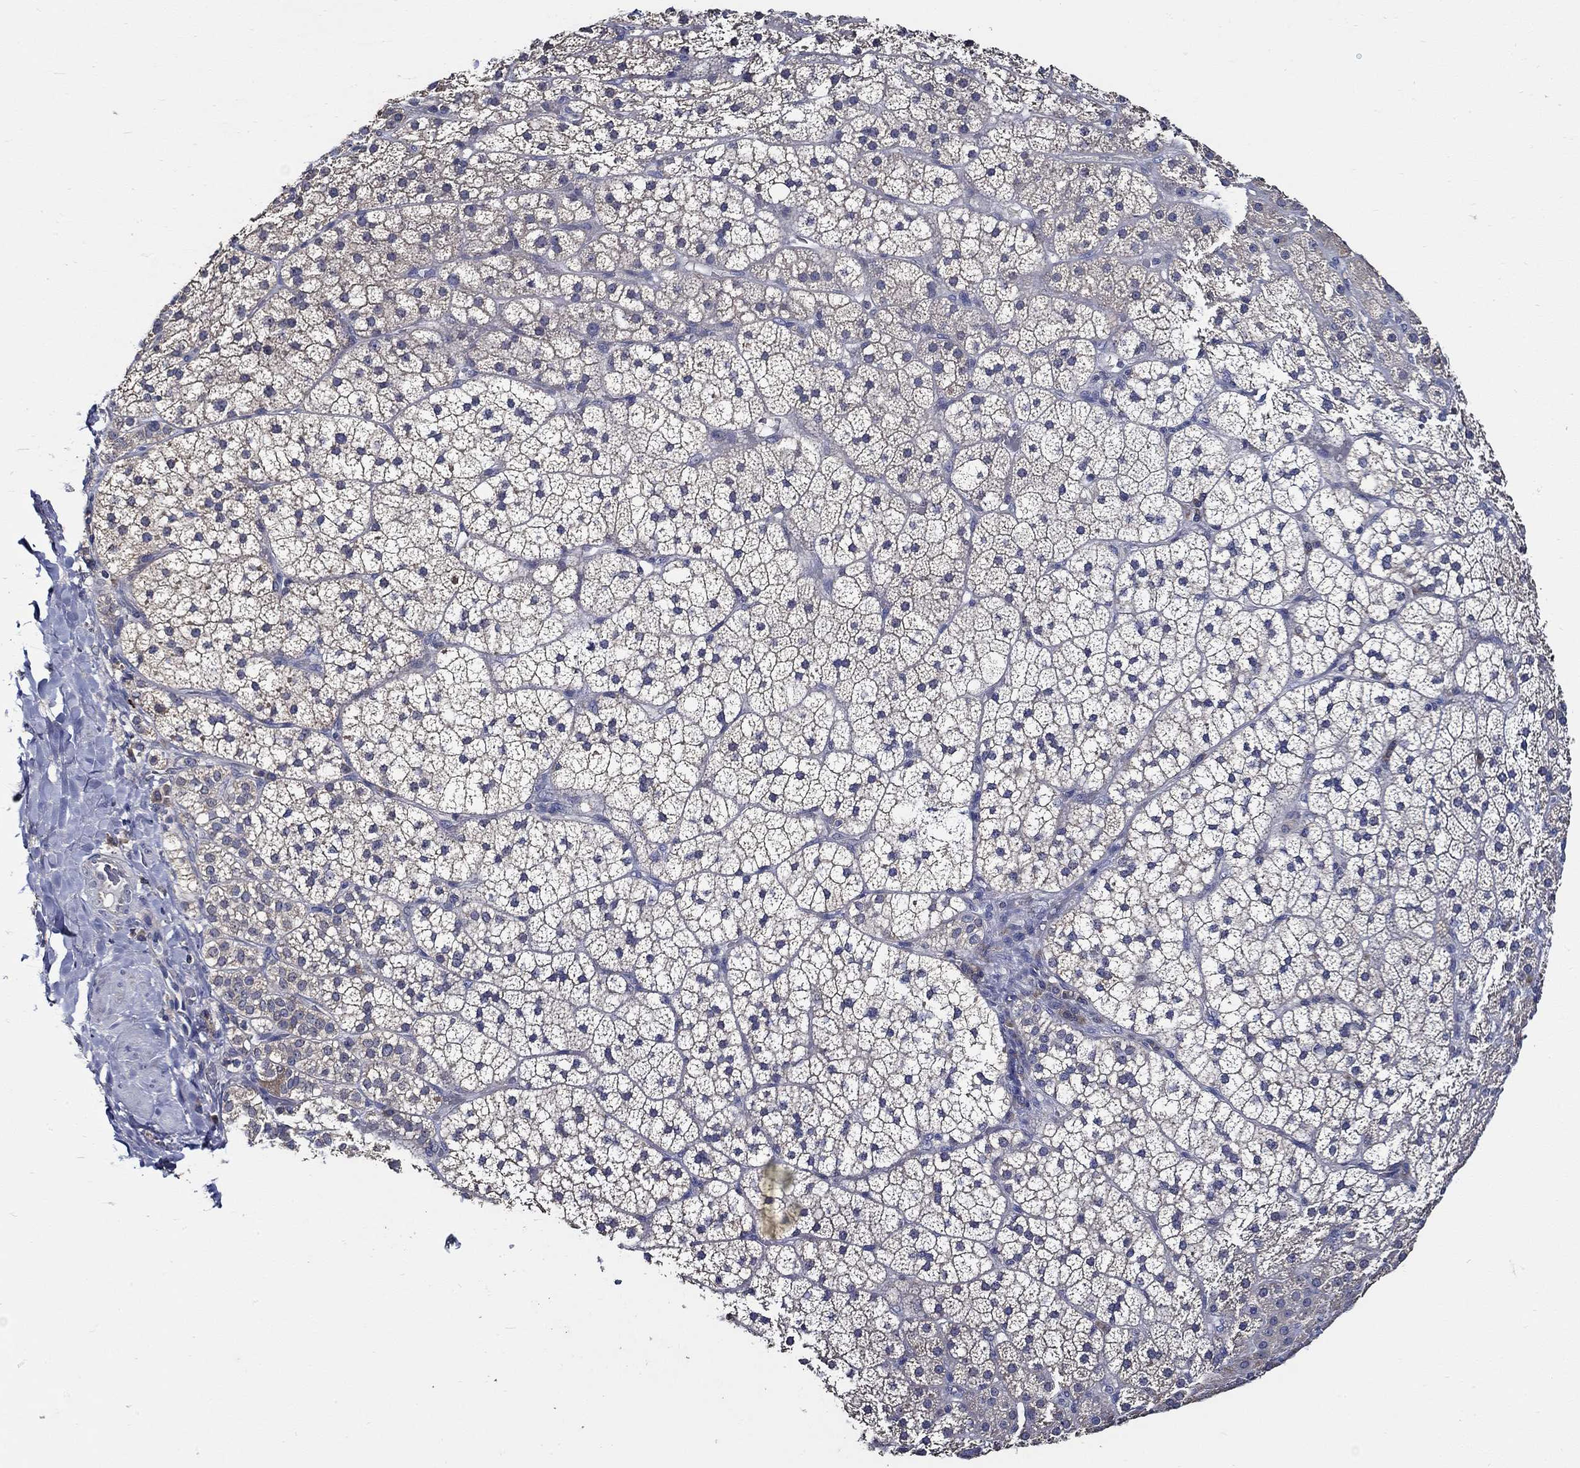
{"staining": {"intensity": "moderate", "quantity": "<25%", "location": "cytoplasmic/membranous"}, "tissue": "adrenal gland", "cell_type": "Glandular cells", "image_type": "normal", "snomed": [{"axis": "morphology", "description": "Normal tissue, NOS"}, {"axis": "topography", "description": "Adrenal gland"}], "caption": "Immunohistochemical staining of unremarkable adrenal gland reveals <25% levels of moderate cytoplasmic/membranous protein expression in about <25% of glandular cells.", "gene": "WDR53", "patient": {"sex": "male", "age": 53}}